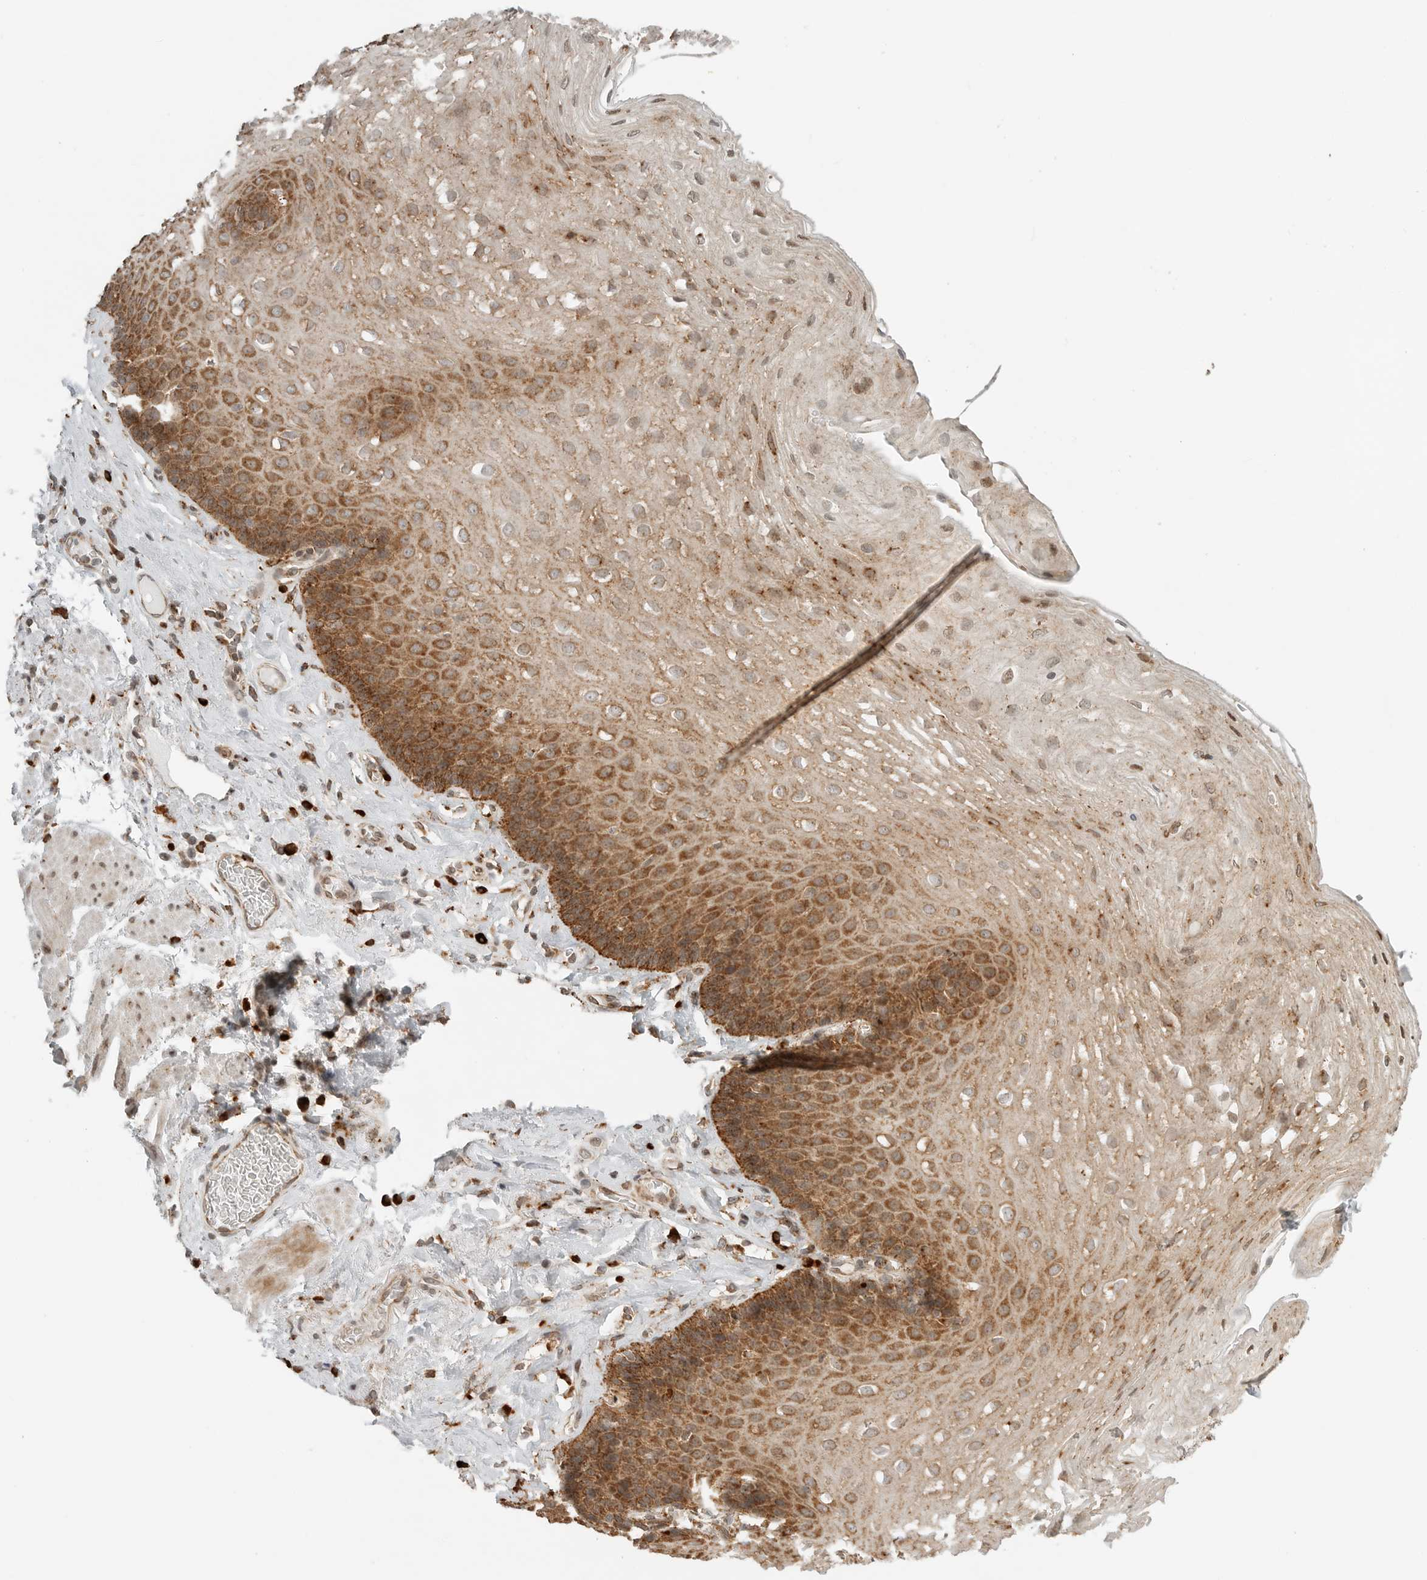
{"staining": {"intensity": "moderate", "quantity": ">75%", "location": "cytoplasmic/membranous"}, "tissue": "esophagus", "cell_type": "Squamous epithelial cells", "image_type": "normal", "snomed": [{"axis": "morphology", "description": "Normal tissue, NOS"}, {"axis": "topography", "description": "Esophagus"}], "caption": "Immunohistochemistry (IHC) photomicrograph of benign esophagus: human esophagus stained using immunohistochemistry (IHC) exhibits medium levels of moderate protein expression localized specifically in the cytoplasmic/membranous of squamous epithelial cells, appearing as a cytoplasmic/membranous brown color.", "gene": "IDUA", "patient": {"sex": "female", "age": 66}}